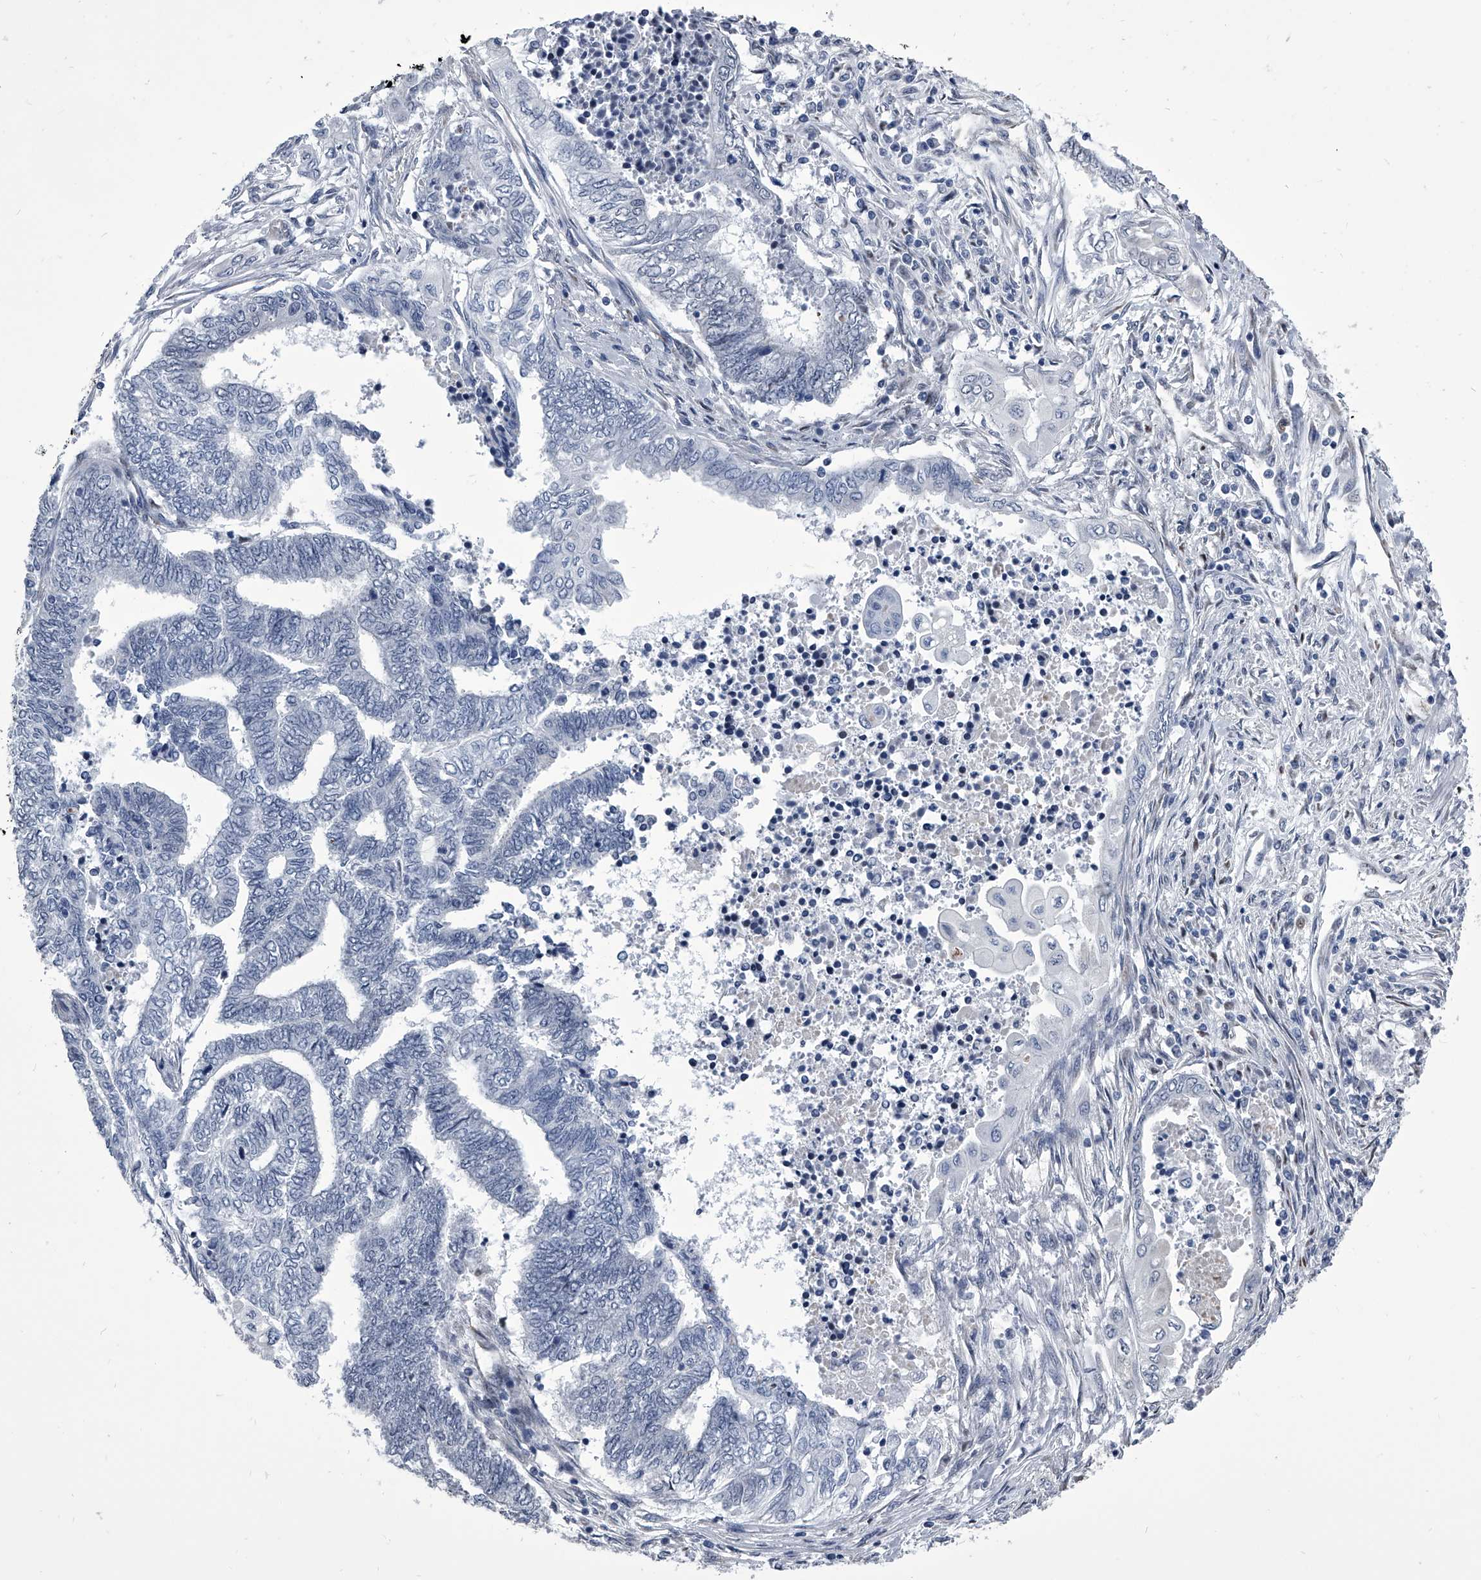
{"staining": {"intensity": "negative", "quantity": "none", "location": "none"}, "tissue": "endometrial cancer", "cell_type": "Tumor cells", "image_type": "cancer", "snomed": [{"axis": "morphology", "description": "Adenocarcinoma, NOS"}, {"axis": "topography", "description": "Uterus"}, {"axis": "topography", "description": "Endometrium"}], "caption": "Endometrial cancer was stained to show a protein in brown. There is no significant expression in tumor cells.", "gene": "CMTR1", "patient": {"sex": "female", "age": 70}}